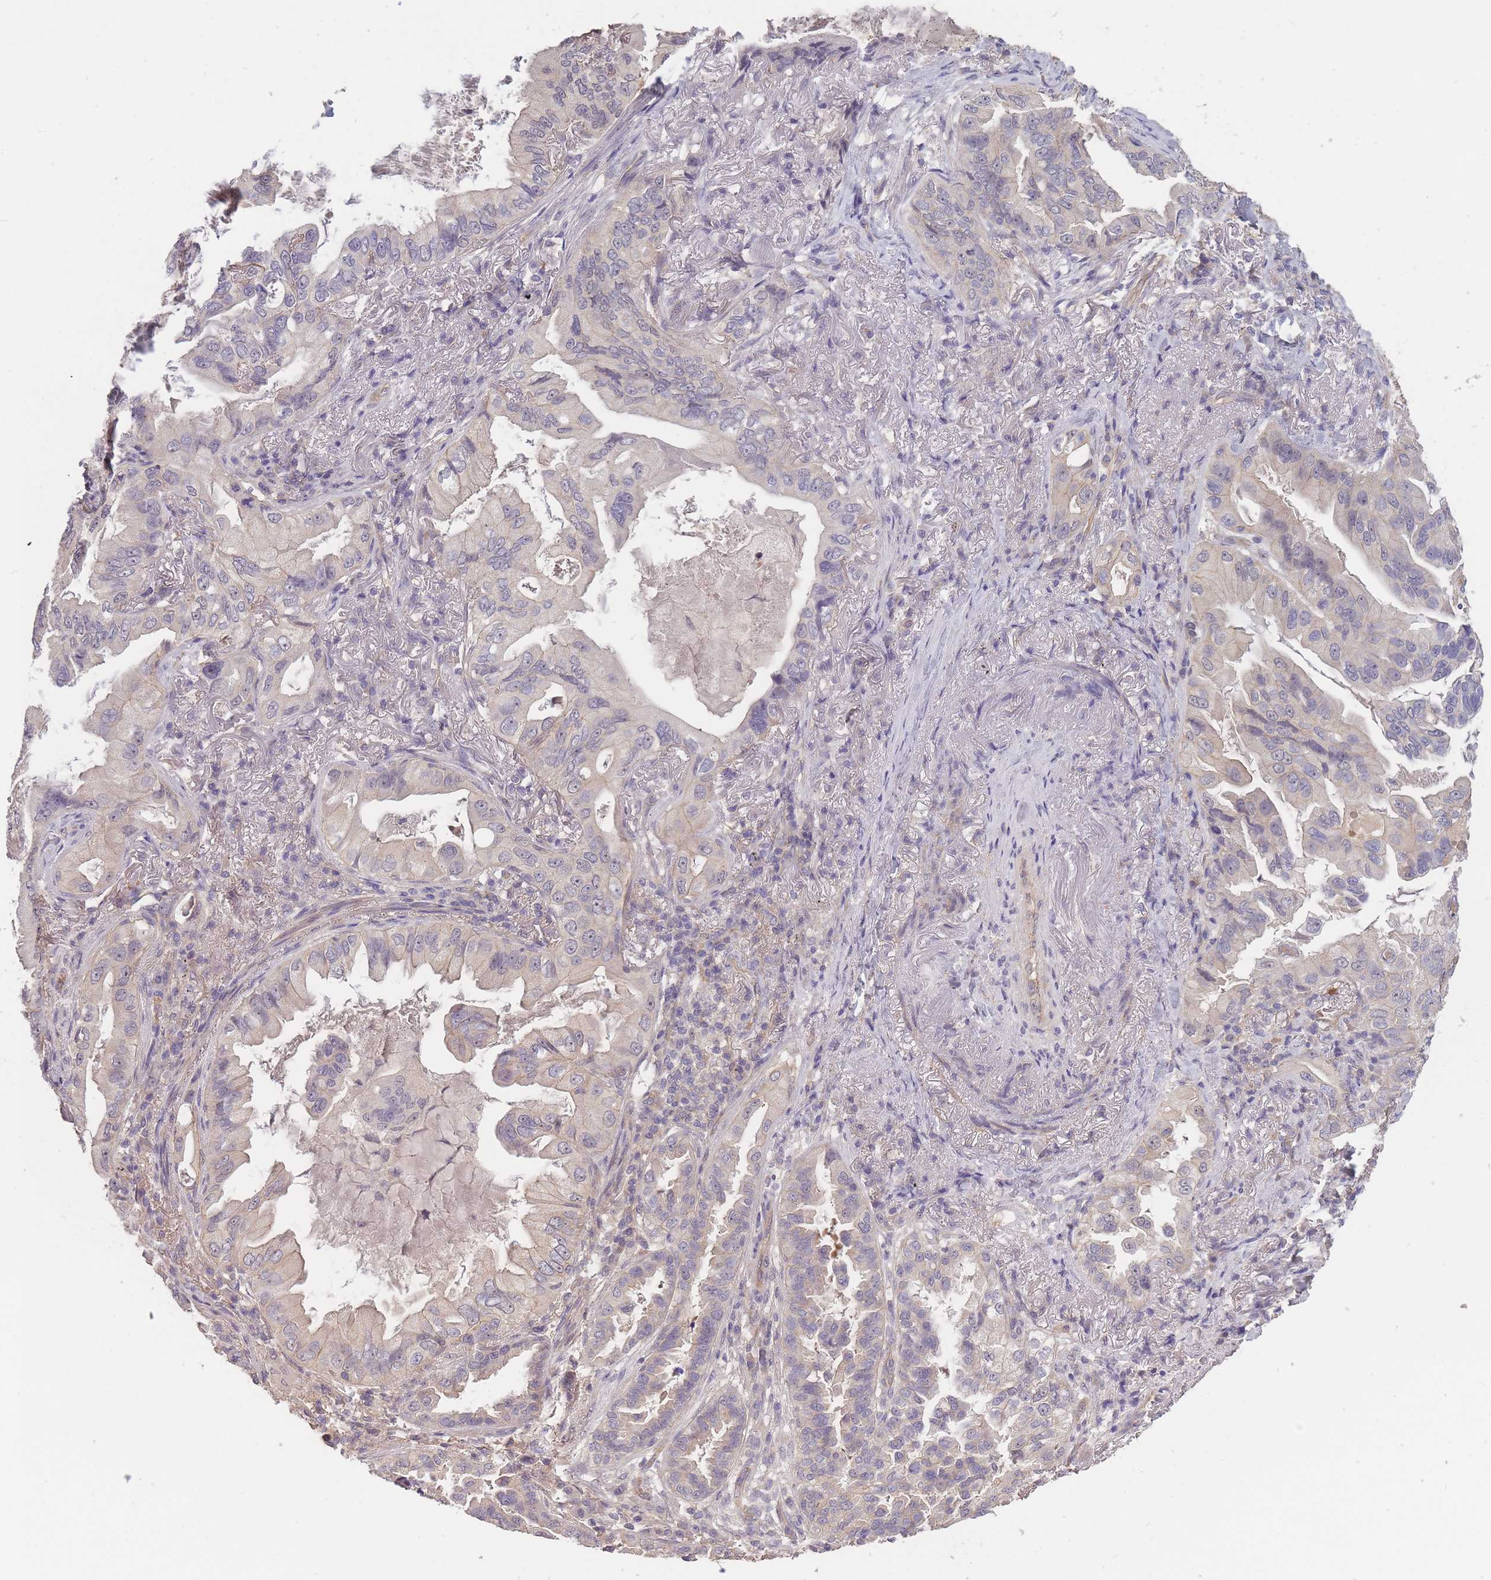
{"staining": {"intensity": "negative", "quantity": "none", "location": "none"}, "tissue": "lung cancer", "cell_type": "Tumor cells", "image_type": "cancer", "snomed": [{"axis": "morphology", "description": "Adenocarcinoma, NOS"}, {"axis": "topography", "description": "Lung"}], "caption": "This micrograph is of lung cancer (adenocarcinoma) stained with immunohistochemistry (IHC) to label a protein in brown with the nuclei are counter-stained blue. There is no positivity in tumor cells.", "gene": "KIAA1755", "patient": {"sex": "female", "age": 69}}